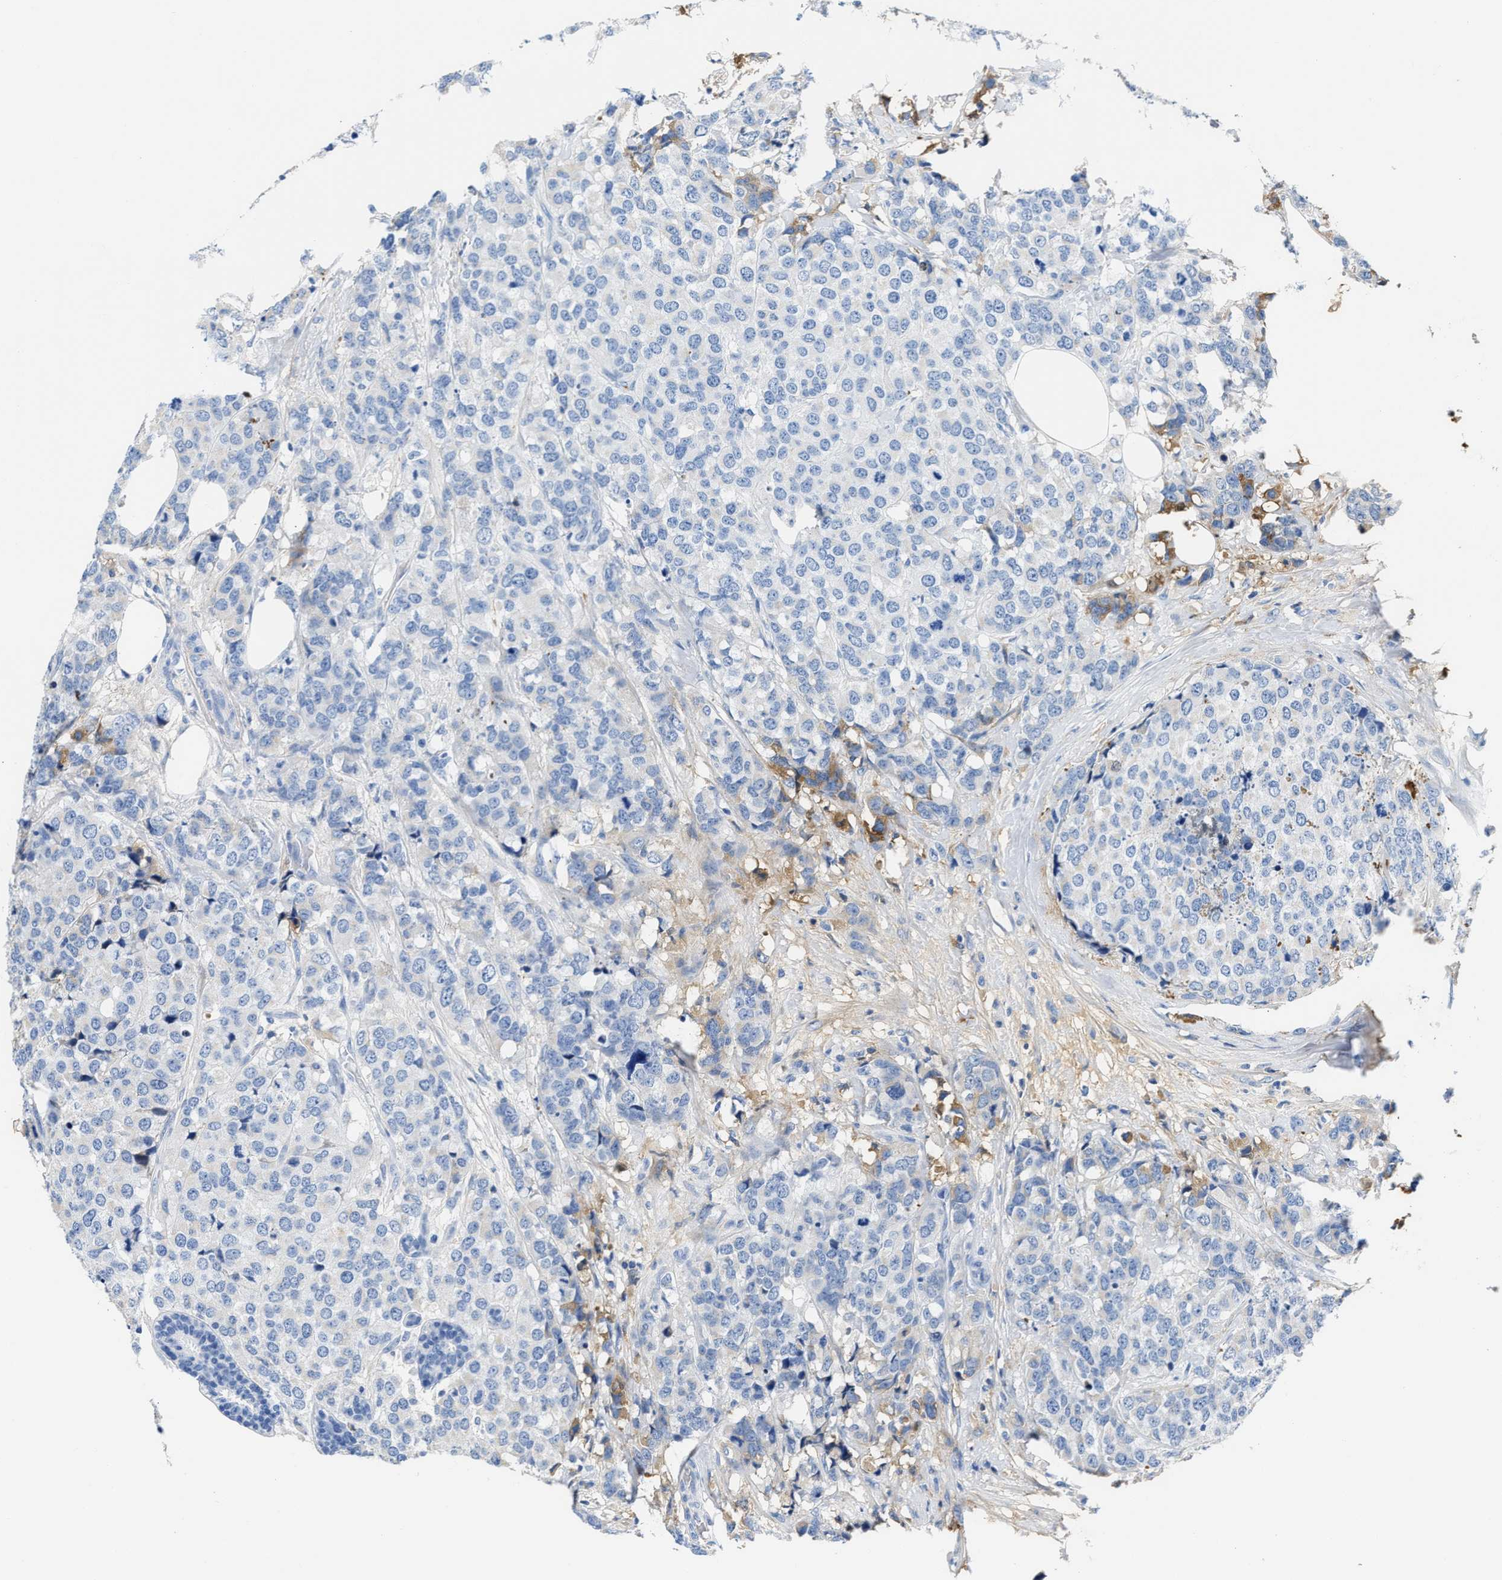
{"staining": {"intensity": "moderate", "quantity": "<25%", "location": "cytoplasmic/membranous"}, "tissue": "breast cancer", "cell_type": "Tumor cells", "image_type": "cancer", "snomed": [{"axis": "morphology", "description": "Lobular carcinoma"}, {"axis": "topography", "description": "Breast"}], "caption": "Immunohistochemistry (IHC) staining of lobular carcinoma (breast), which displays low levels of moderate cytoplasmic/membranous staining in approximately <25% of tumor cells indicating moderate cytoplasmic/membranous protein expression. The staining was performed using DAB (3,3'-diaminobenzidine) (brown) for protein detection and nuclei were counterstained in hematoxylin (blue).", "gene": "GC", "patient": {"sex": "female", "age": 59}}